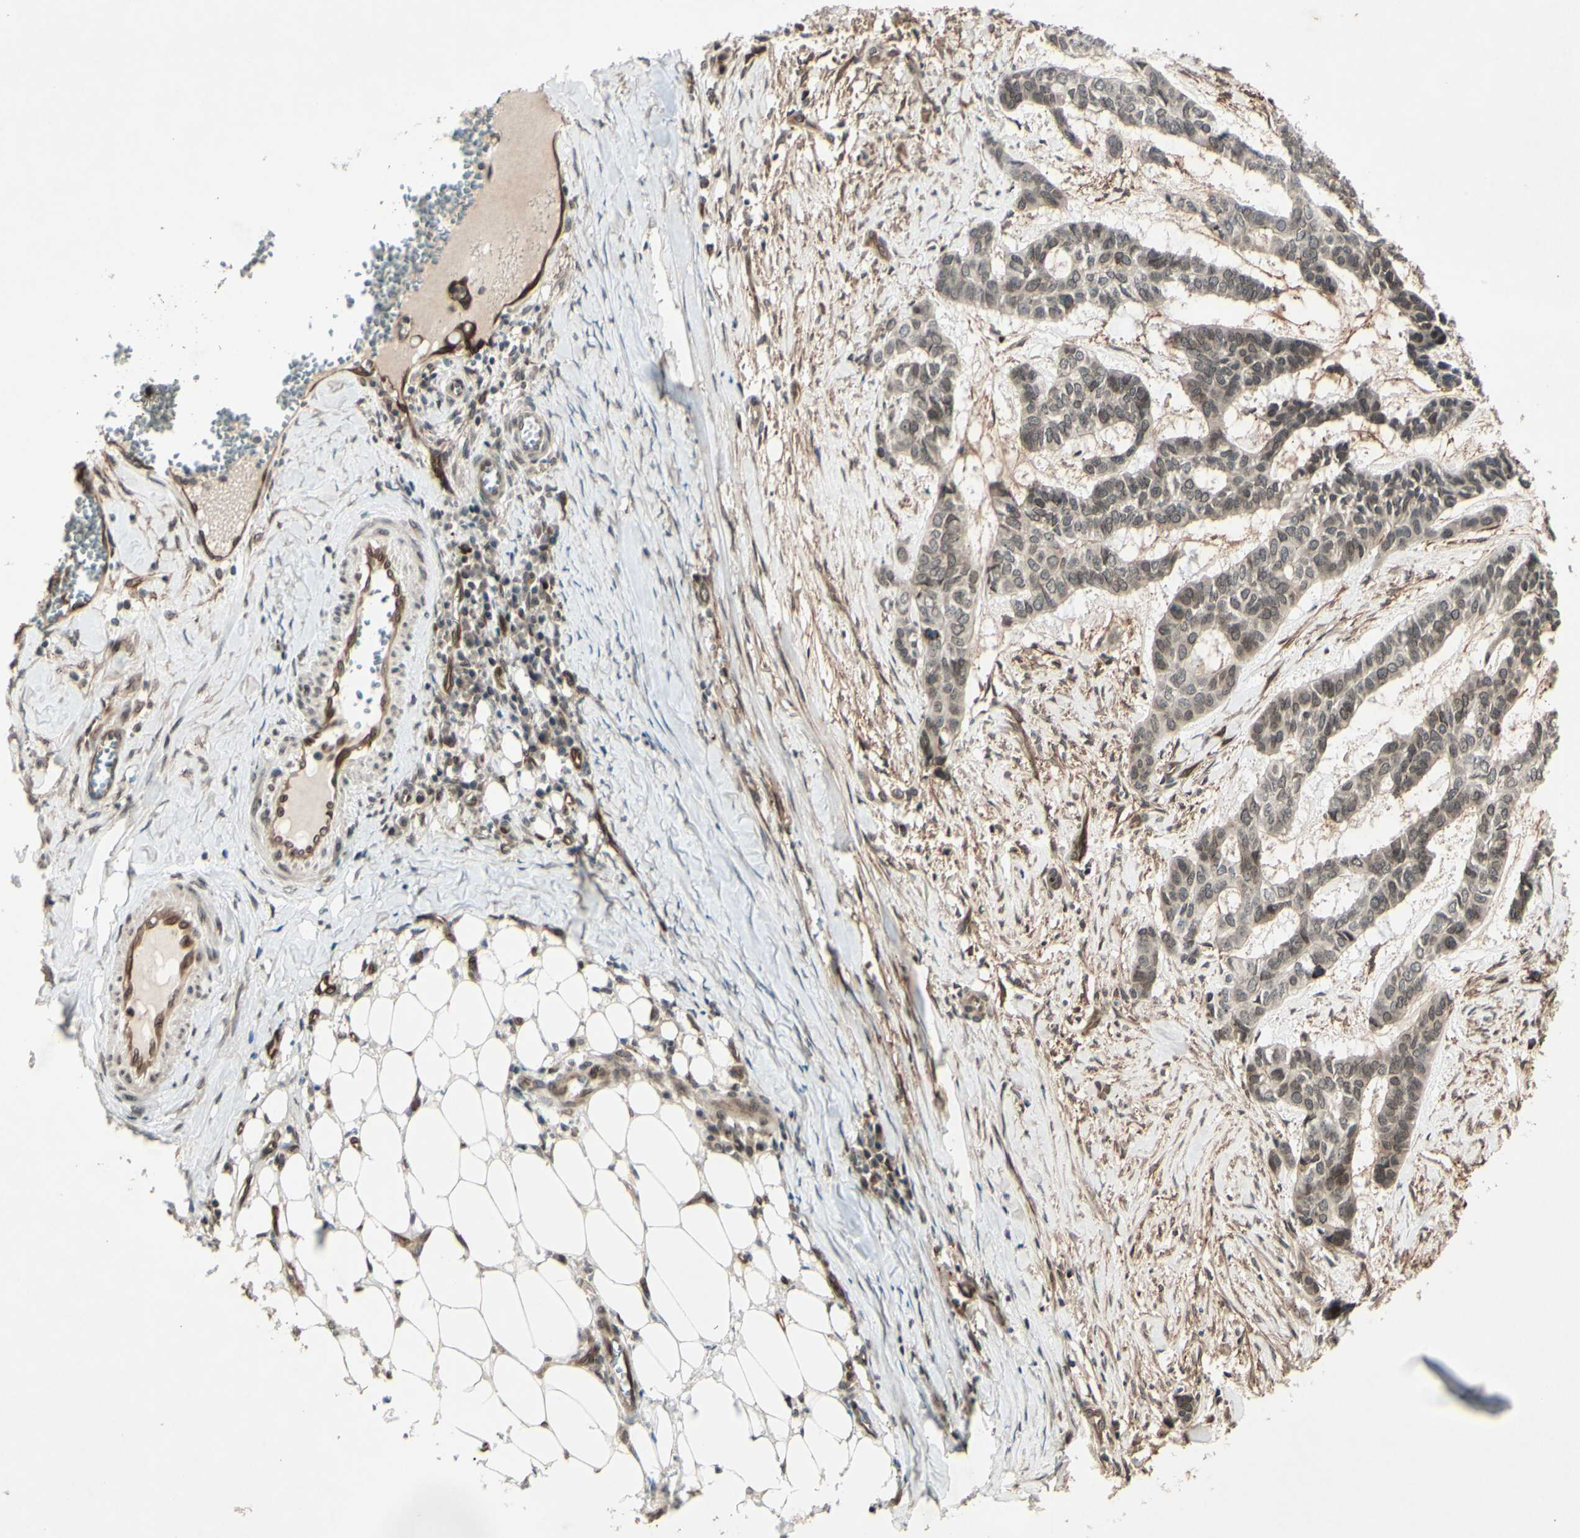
{"staining": {"intensity": "weak", "quantity": ">75%", "location": "cytoplasmic/membranous,nuclear"}, "tissue": "skin cancer", "cell_type": "Tumor cells", "image_type": "cancer", "snomed": [{"axis": "morphology", "description": "Basal cell carcinoma"}, {"axis": "topography", "description": "Skin"}], "caption": "This image exhibits skin basal cell carcinoma stained with IHC to label a protein in brown. The cytoplasmic/membranous and nuclear of tumor cells show weak positivity for the protein. Nuclei are counter-stained blue.", "gene": "MLF2", "patient": {"sex": "female", "age": 64}}